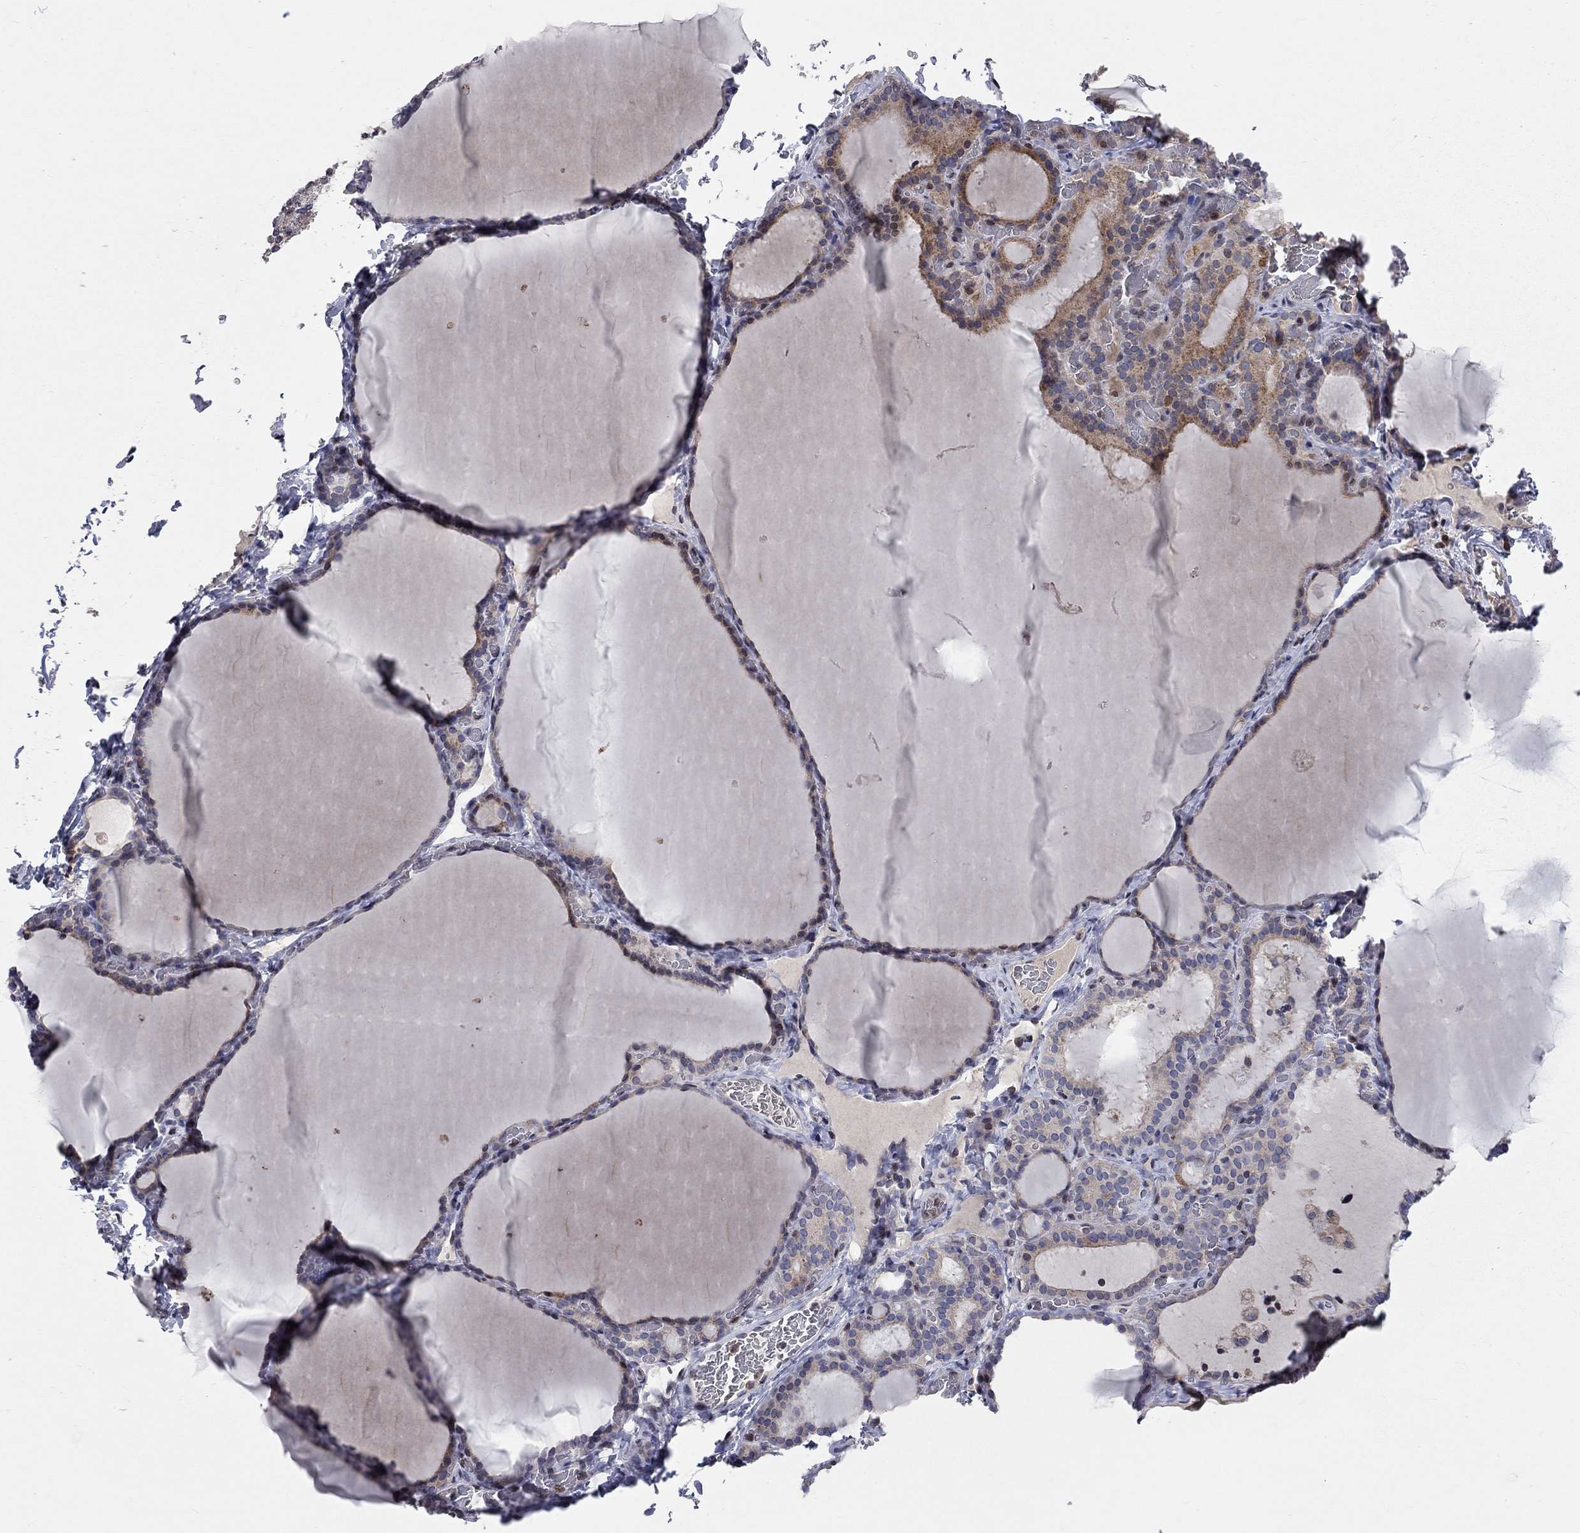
{"staining": {"intensity": "moderate", "quantity": "<25%", "location": "cytoplasmic/membranous"}, "tissue": "thyroid gland", "cell_type": "Glandular cells", "image_type": "normal", "snomed": [{"axis": "morphology", "description": "Normal tissue, NOS"}, {"axis": "morphology", "description": "Hyperplasia, NOS"}, {"axis": "topography", "description": "Thyroid gland"}], "caption": "IHC image of benign thyroid gland: thyroid gland stained using IHC shows low levels of moderate protein expression localized specifically in the cytoplasmic/membranous of glandular cells, appearing as a cytoplasmic/membranous brown color.", "gene": "ERN2", "patient": {"sex": "female", "age": 27}}